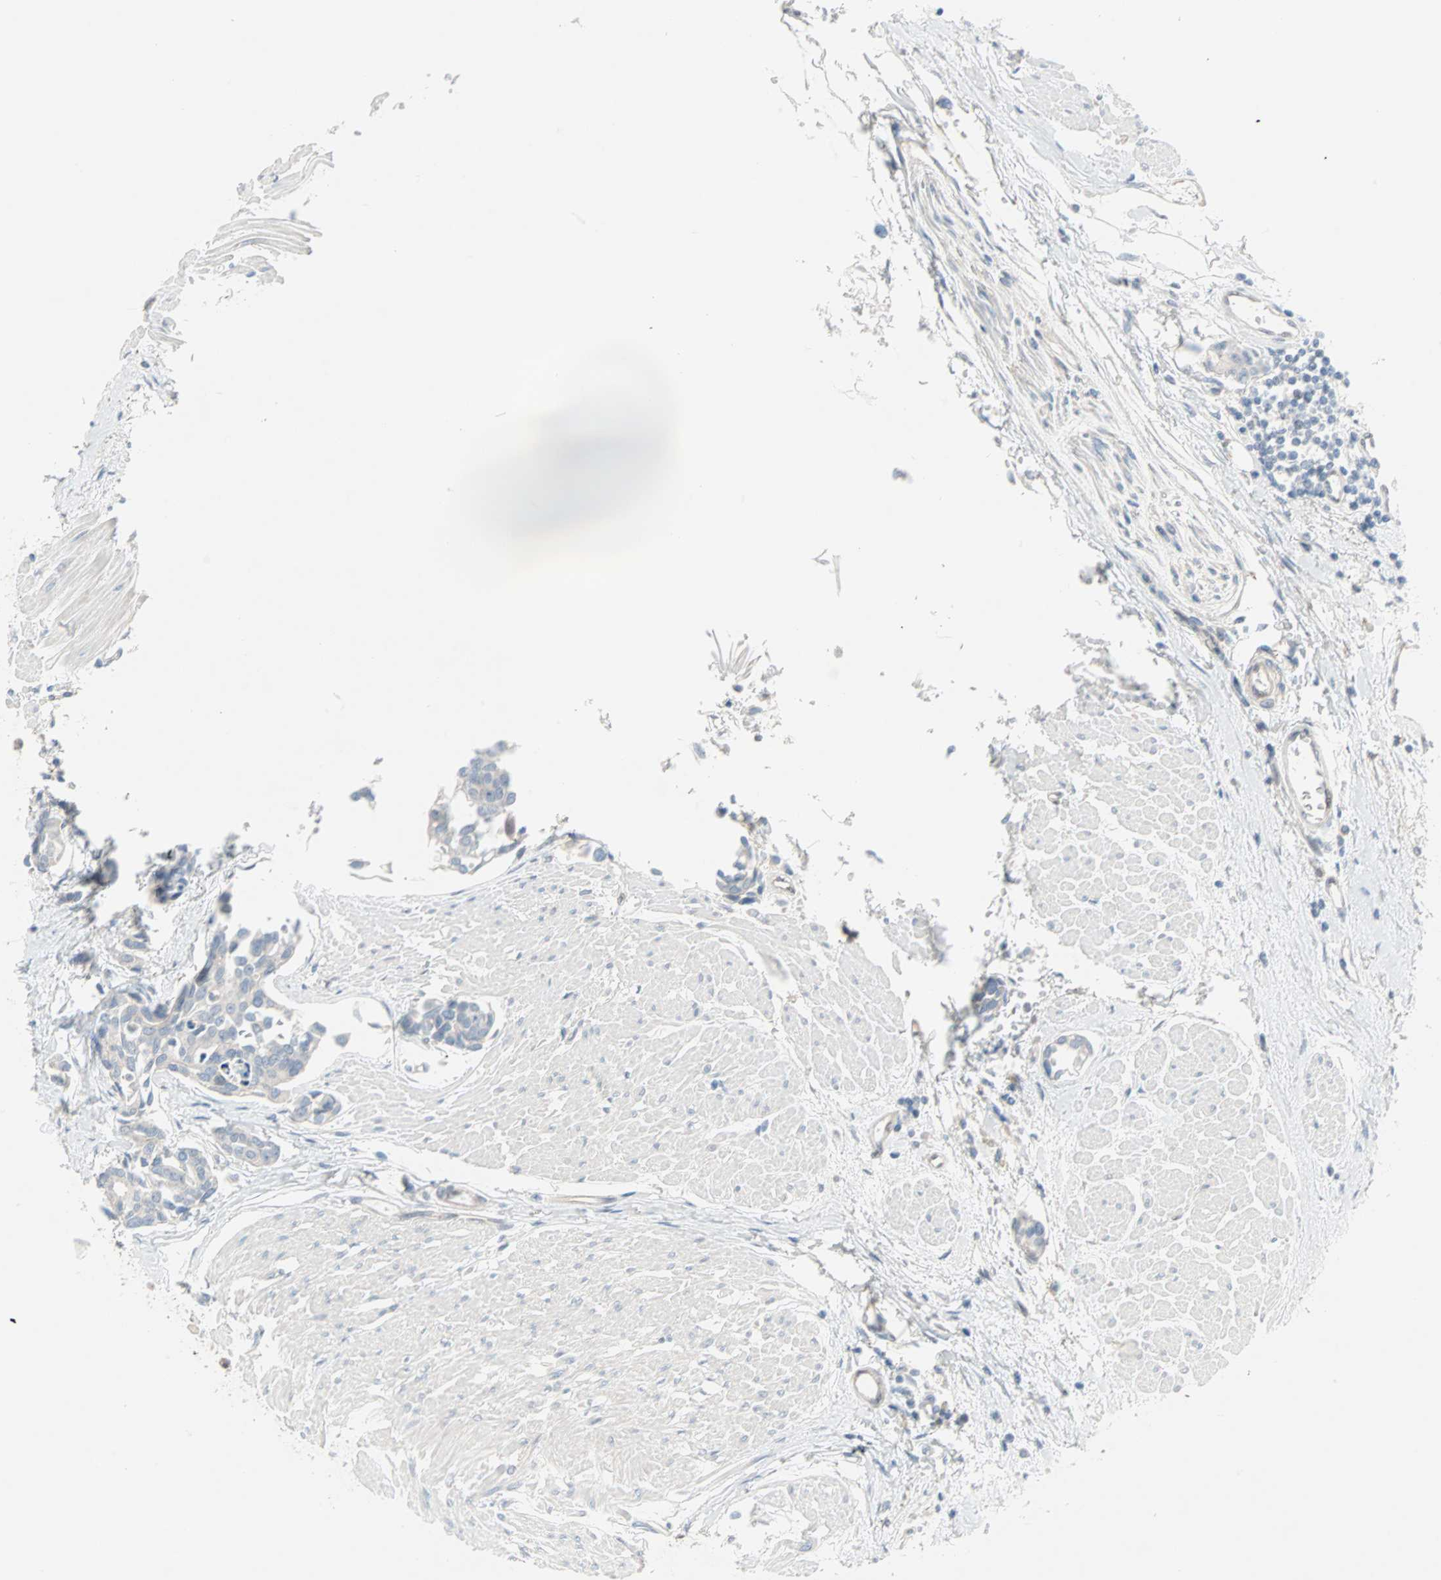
{"staining": {"intensity": "negative", "quantity": "none", "location": "none"}, "tissue": "urothelial cancer", "cell_type": "Tumor cells", "image_type": "cancer", "snomed": [{"axis": "morphology", "description": "Urothelial carcinoma, High grade"}, {"axis": "topography", "description": "Urinary bladder"}], "caption": "DAB (3,3'-diaminobenzidine) immunohistochemical staining of urothelial cancer displays no significant expression in tumor cells.", "gene": "CAND2", "patient": {"sex": "male", "age": 78}}